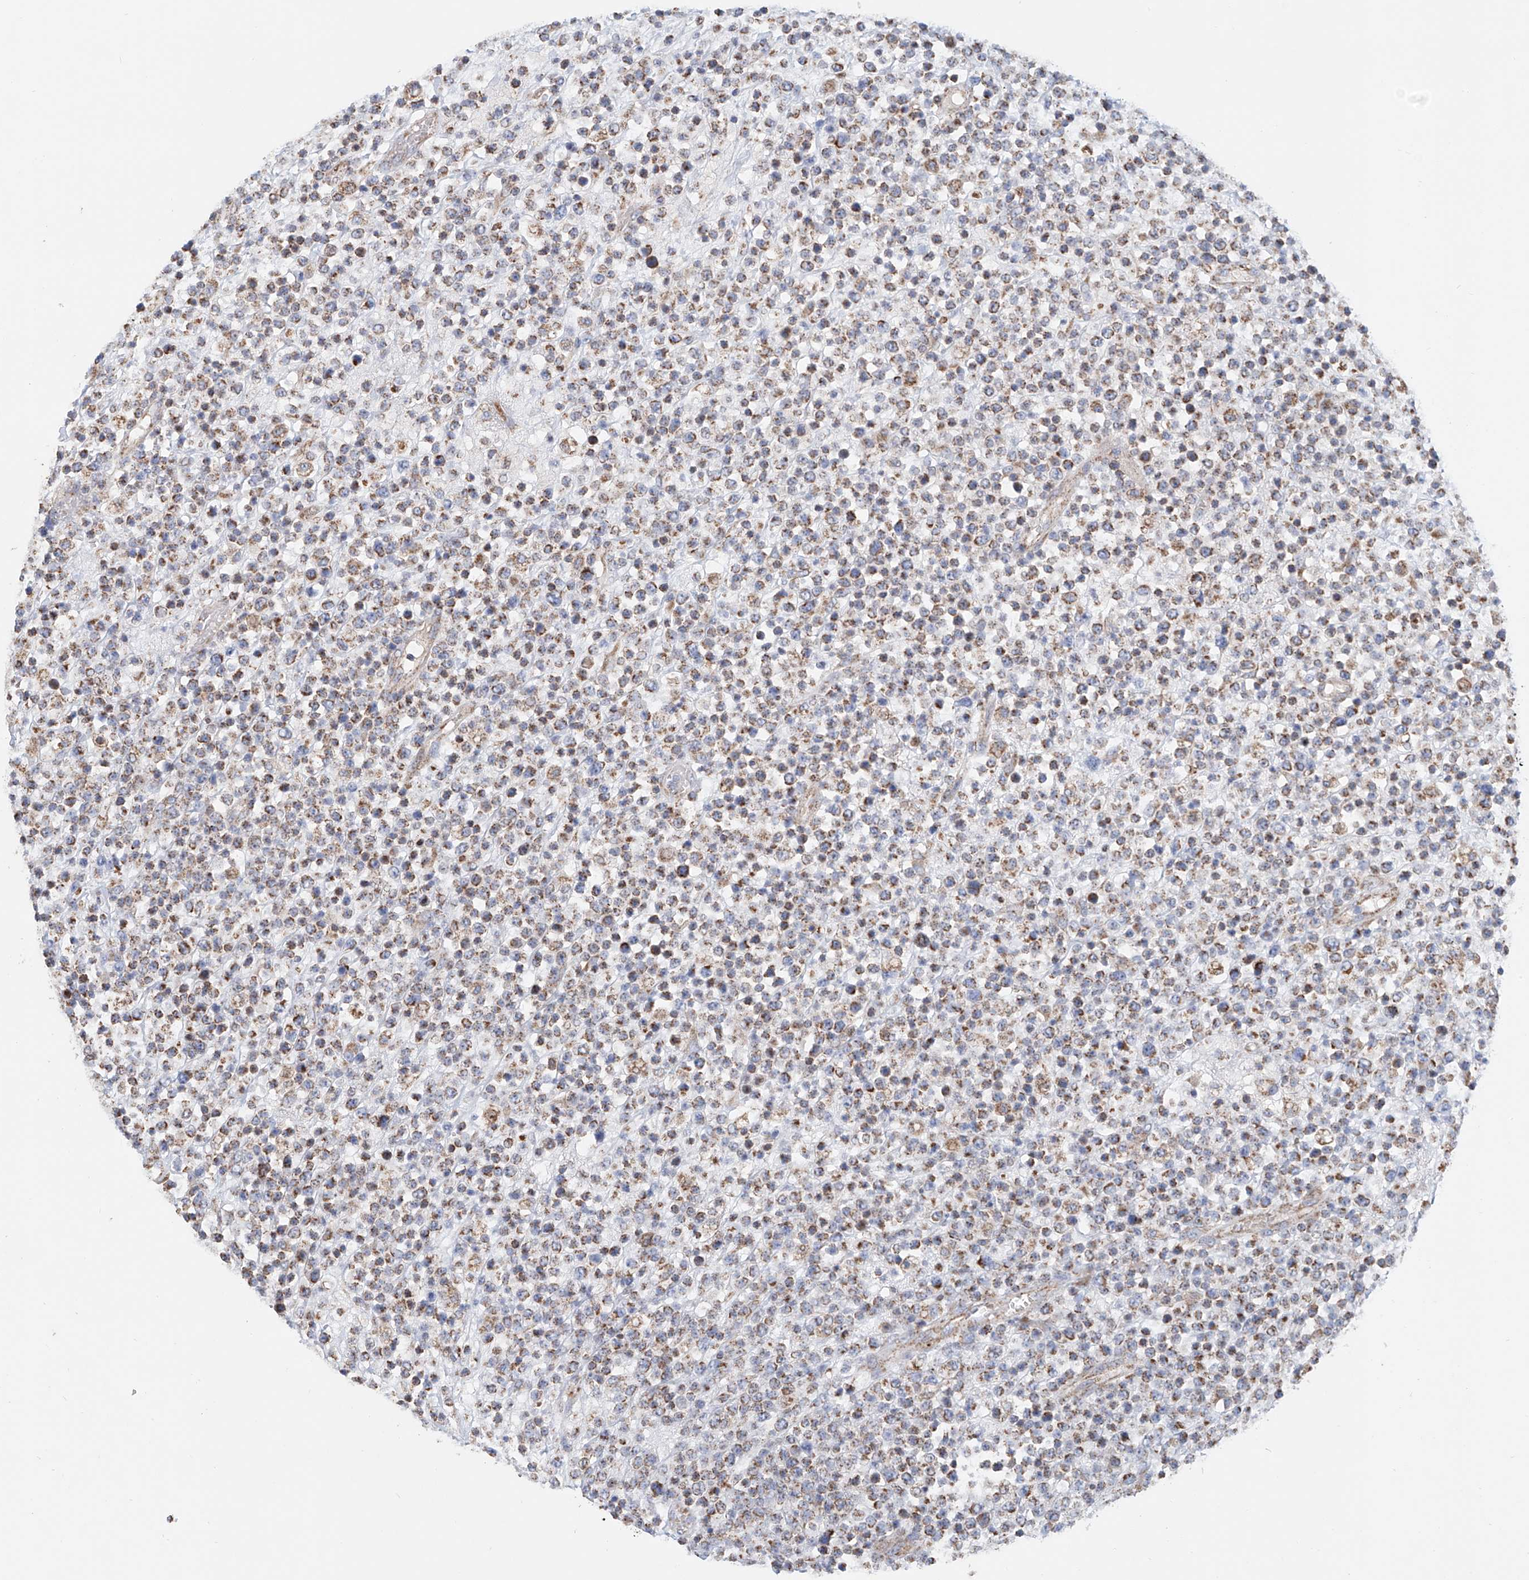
{"staining": {"intensity": "moderate", "quantity": "25%-75%", "location": "cytoplasmic/membranous"}, "tissue": "lymphoma", "cell_type": "Tumor cells", "image_type": "cancer", "snomed": [{"axis": "morphology", "description": "Malignant lymphoma, non-Hodgkin's type, High grade"}, {"axis": "topography", "description": "Colon"}], "caption": "High-power microscopy captured an IHC image of lymphoma, revealing moderate cytoplasmic/membranous positivity in about 25%-75% of tumor cells.", "gene": "MCL1", "patient": {"sex": "female", "age": 53}}